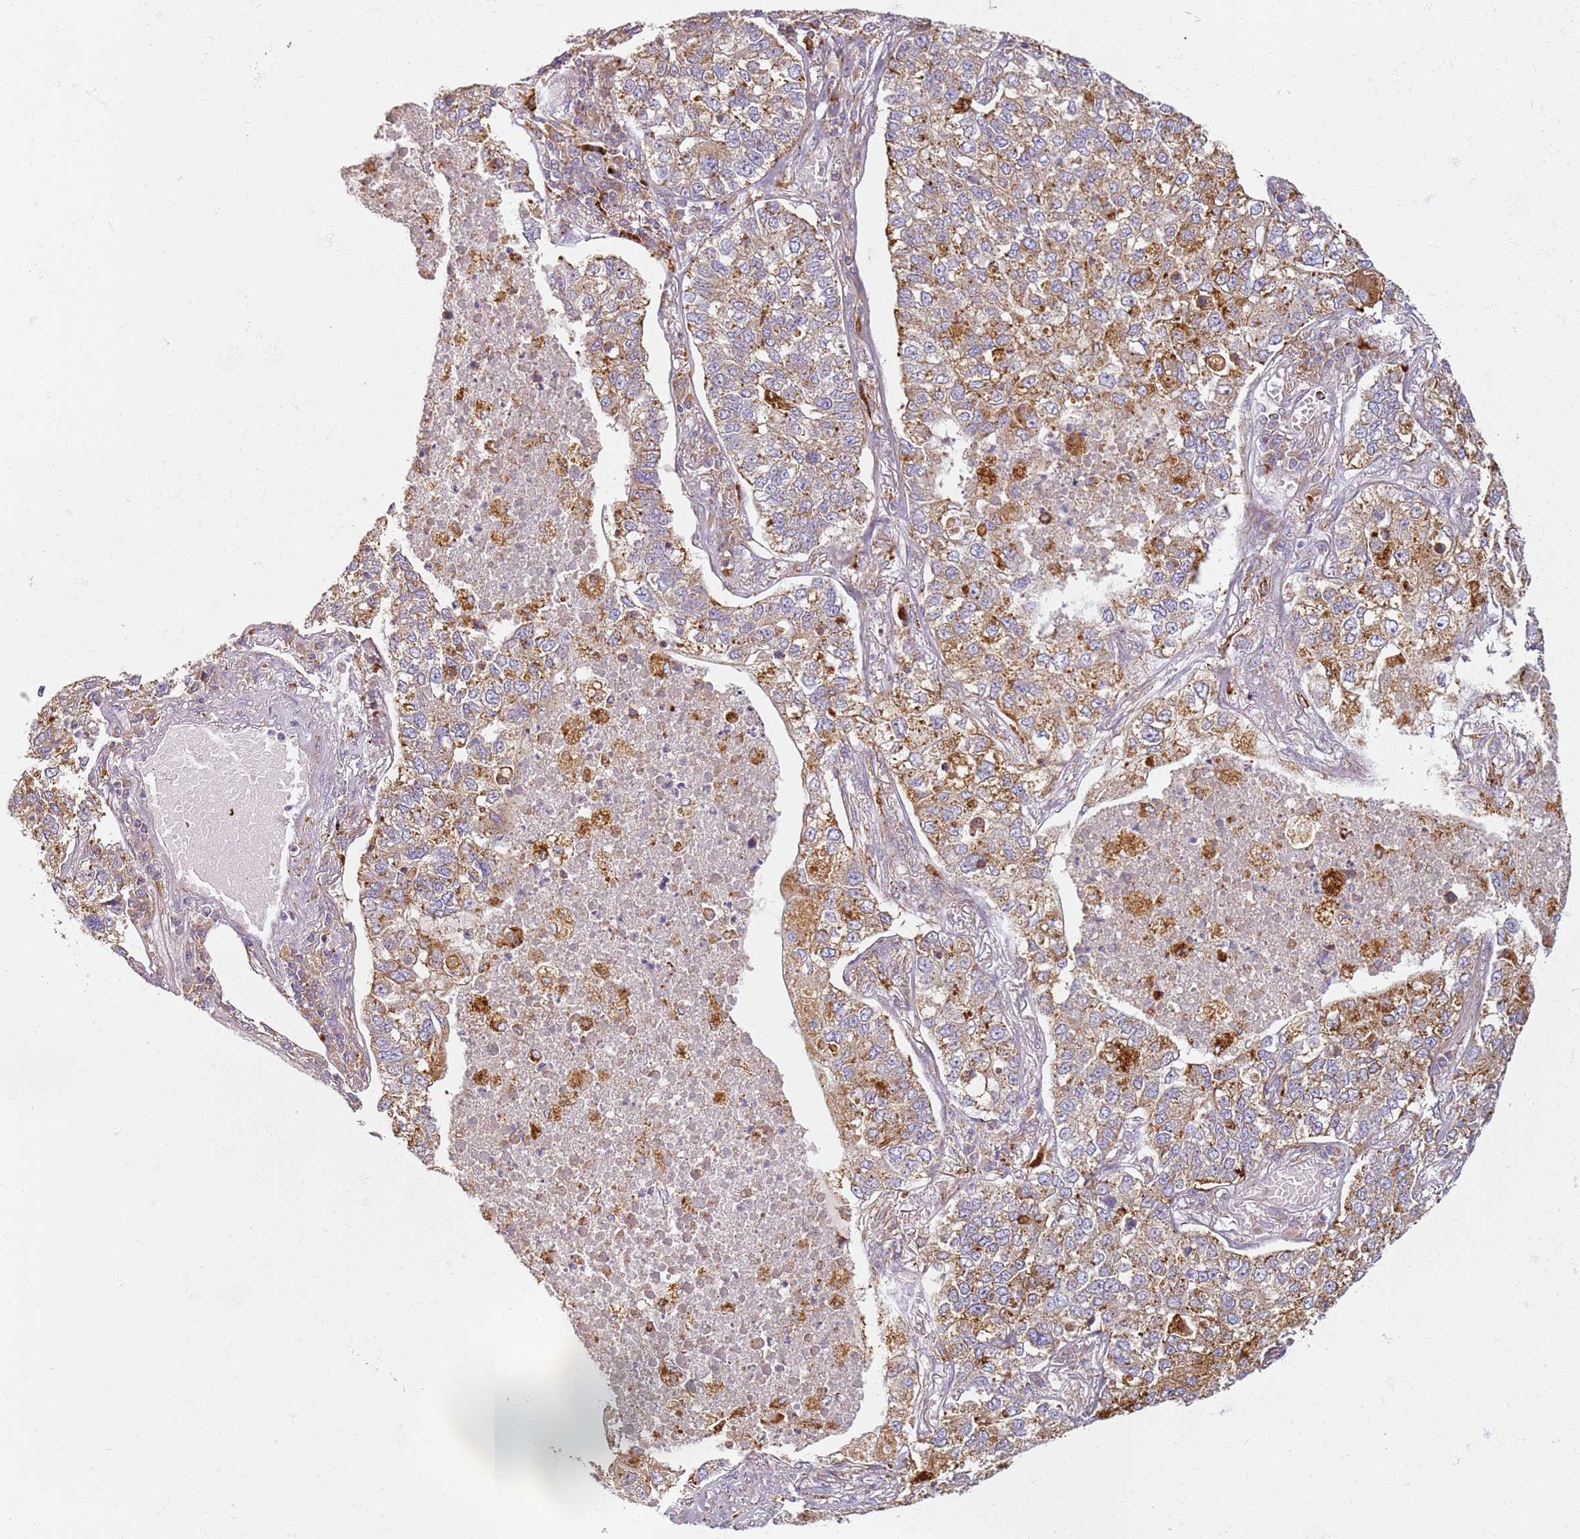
{"staining": {"intensity": "moderate", "quantity": ">75%", "location": "cytoplasmic/membranous"}, "tissue": "lung cancer", "cell_type": "Tumor cells", "image_type": "cancer", "snomed": [{"axis": "morphology", "description": "Adenocarcinoma, NOS"}, {"axis": "topography", "description": "Lung"}], "caption": "Protein staining demonstrates moderate cytoplasmic/membranous expression in about >75% of tumor cells in lung cancer (adenocarcinoma).", "gene": "PROKR2", "patient": {"sex": "male", "age": 49}}